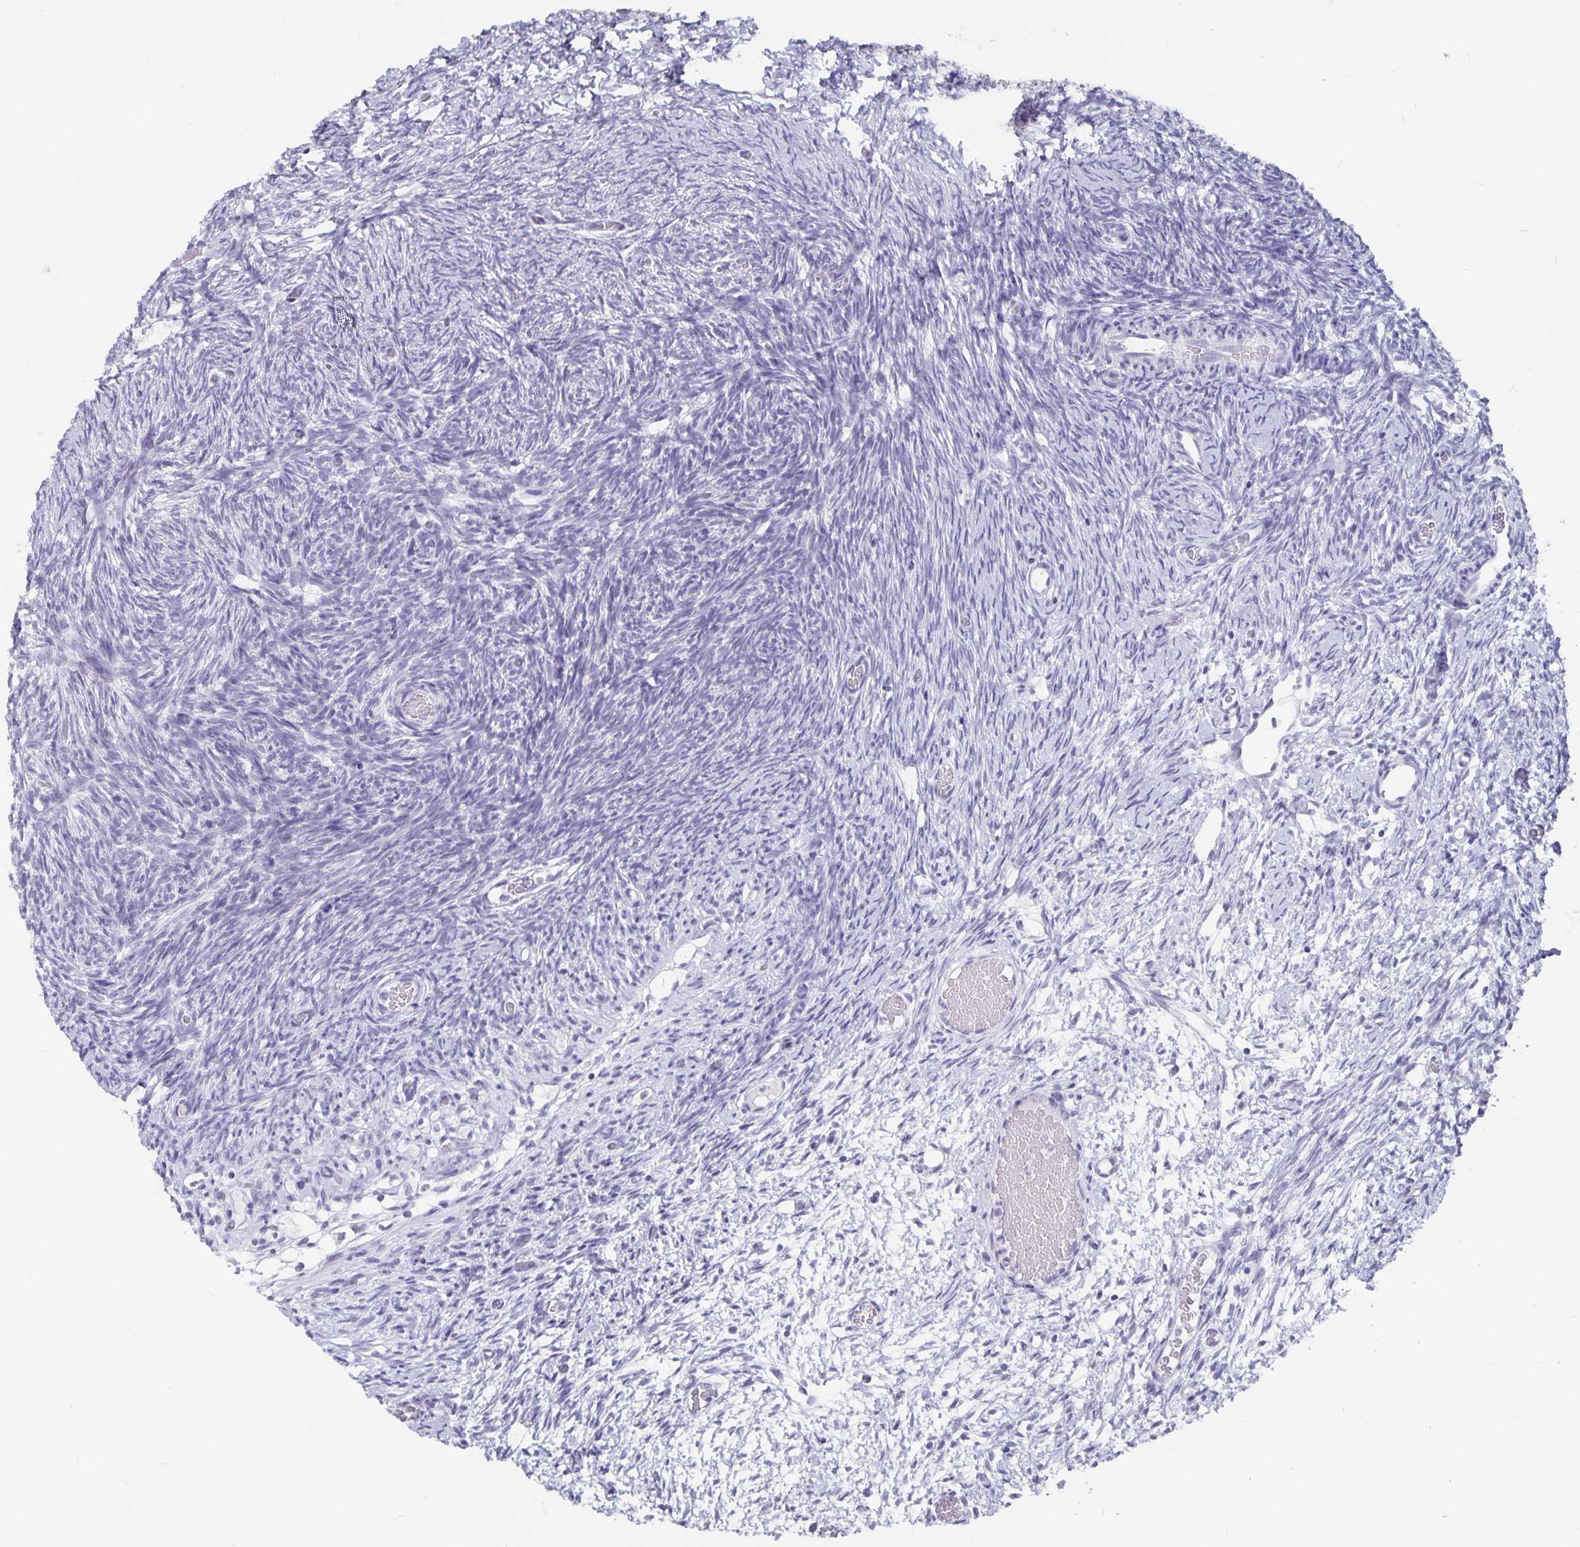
{"staining": {"intensity": "negative", "quantity": "none", "location": "none"}, "tissue": "ovary", "cell_type": "Follicle cells", "image_type": "normal", "snomed": [{"axis": "morphology", "description": "Normal tissue, NOS"}, {"axis": "topography", "description": "Ovary"}], "caption": "Human ovary stained for a protein using immunohistochemistry (IHC) exhibits no staining in follicle cells.", "gene": "OLIG2", "patient": {"sex": "female", "age": 39}}